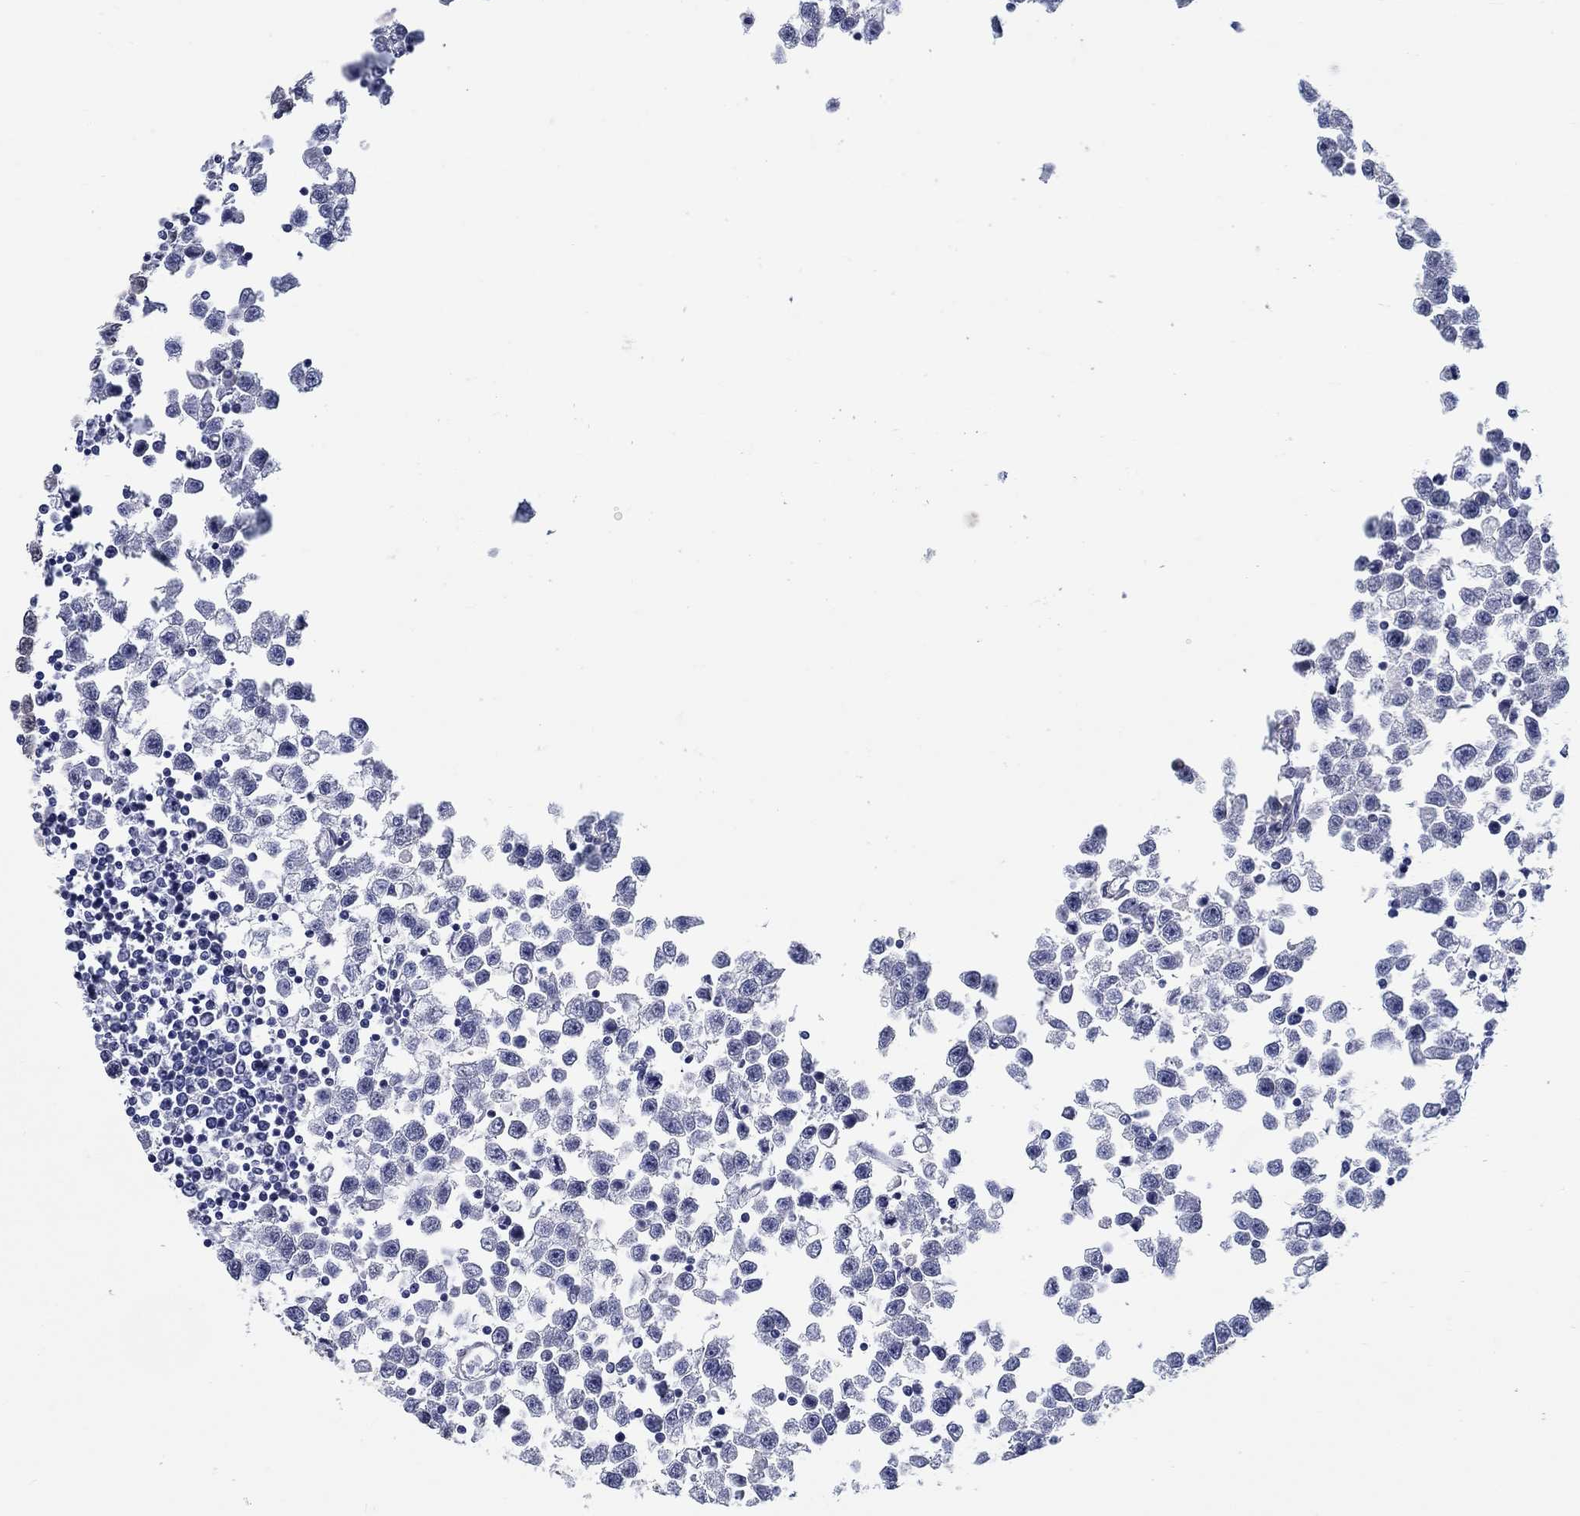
{"staining": {"intensity": "negative", "quantity": "none", "location": "none"}, "tissue": "testis cancer", "cell_type": "Tumor cells", "image_type": "cancer", "snomed": [{"axis": "morphology", "description": "Seminoma, NOS"}, {"axis": "topography", "description": "Testis"}], "caption": "Immunohistochemical staining of seminoma (testis) displays no significant positivity in tumor cells.", "gene": "PDE1B", "patient": {"sex": "male", "age": 34}}